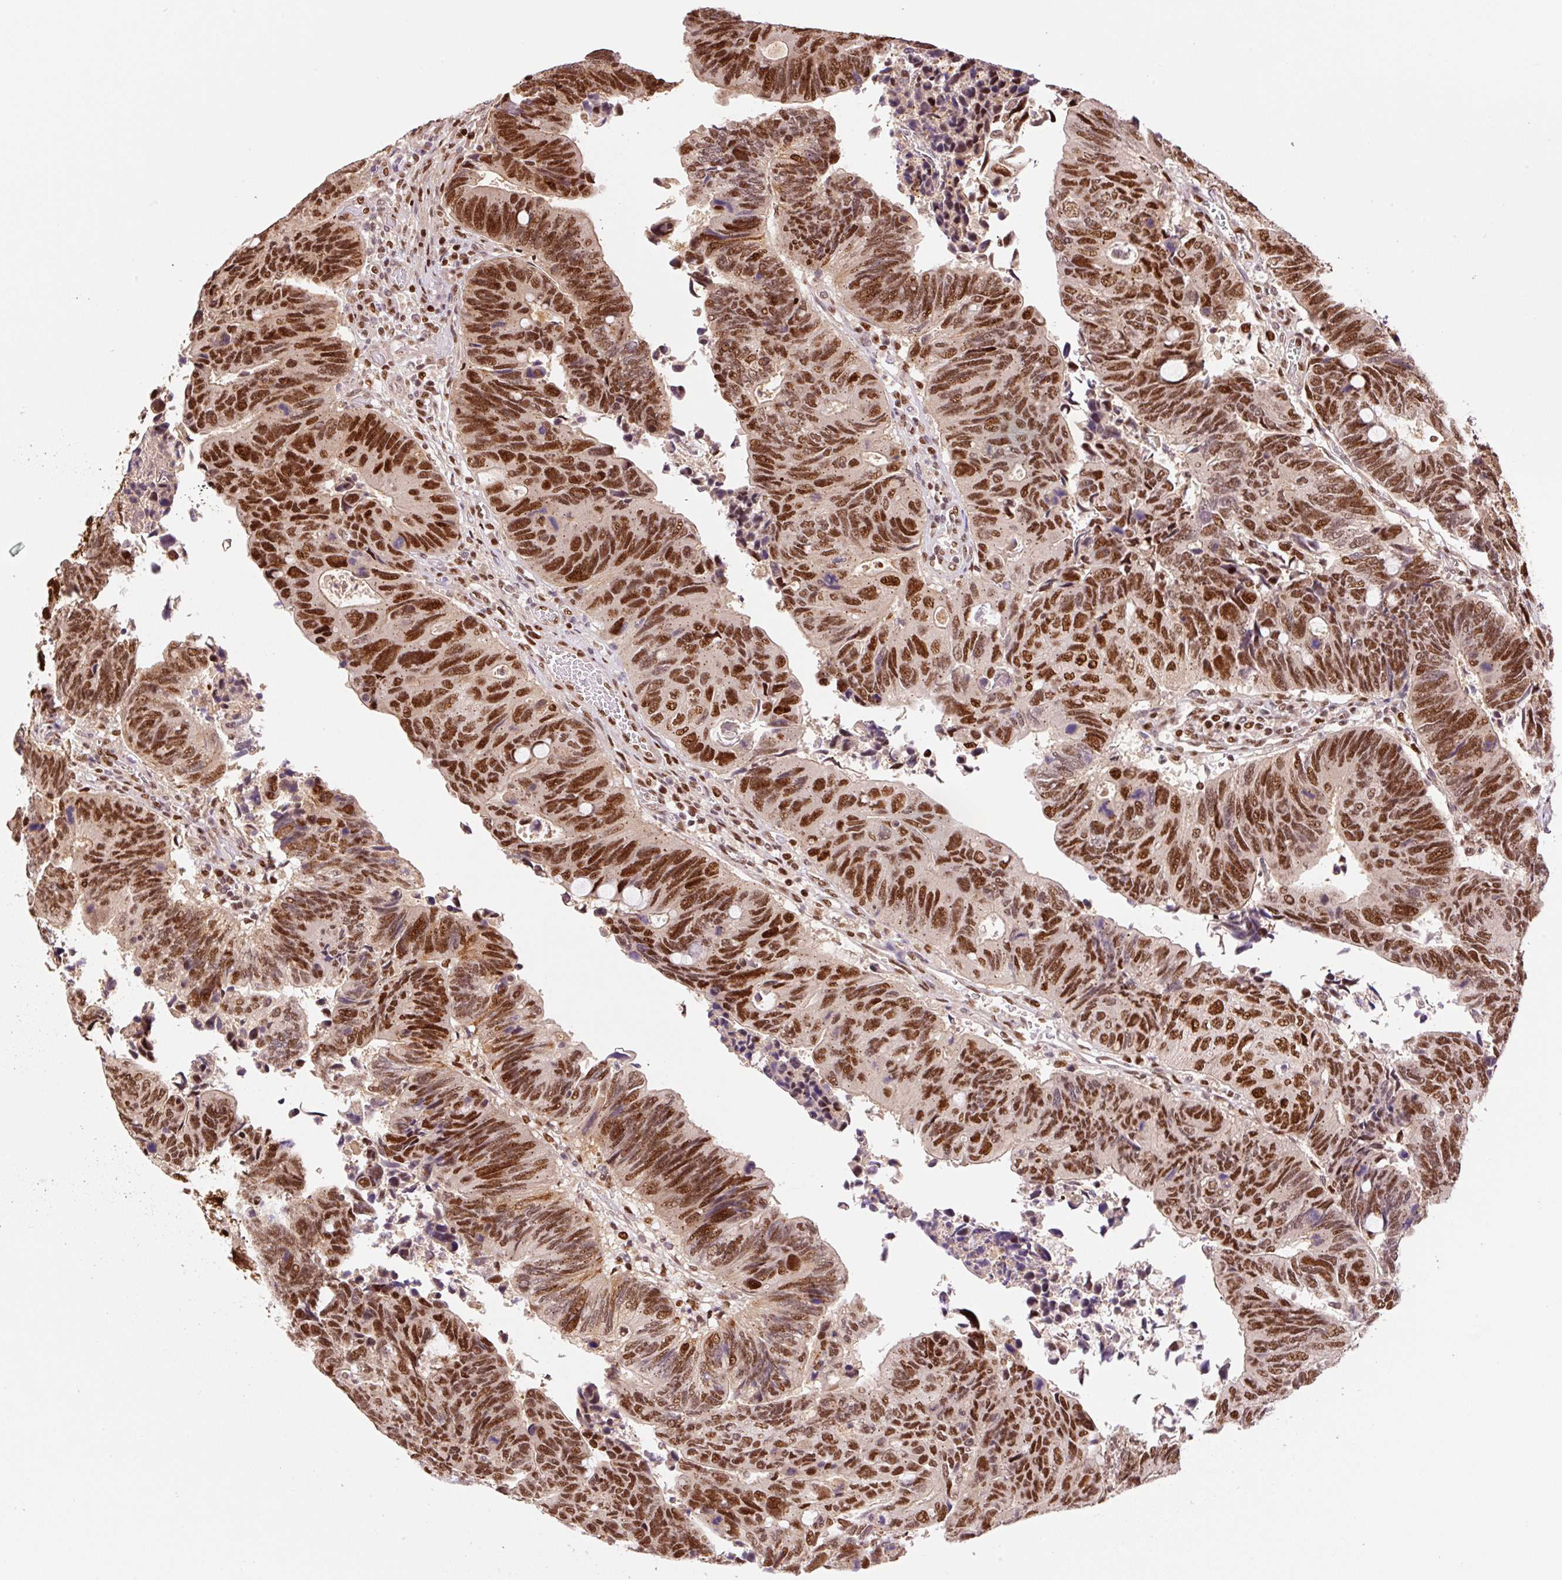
{"staining": {"intensity": "moderate", "quantity": ">75%", "location": "nuclear"}, "tissue": "colorectal cancer", "cell_type": "Tumor cells", "image_type": "cancer", "snomed": [{"axis": "morphology", "description": "Adenocarcinoma, NOS"}, {"axis": "topography", "description": "Colon"}], "caption": "Protein staining of colorectal adenocarcinoma tissue shows moderate nuclear positivity in approximately >75% of tumor cells.", "gene": "GPR139", "patient": {"sex": "male", "age": 87}}